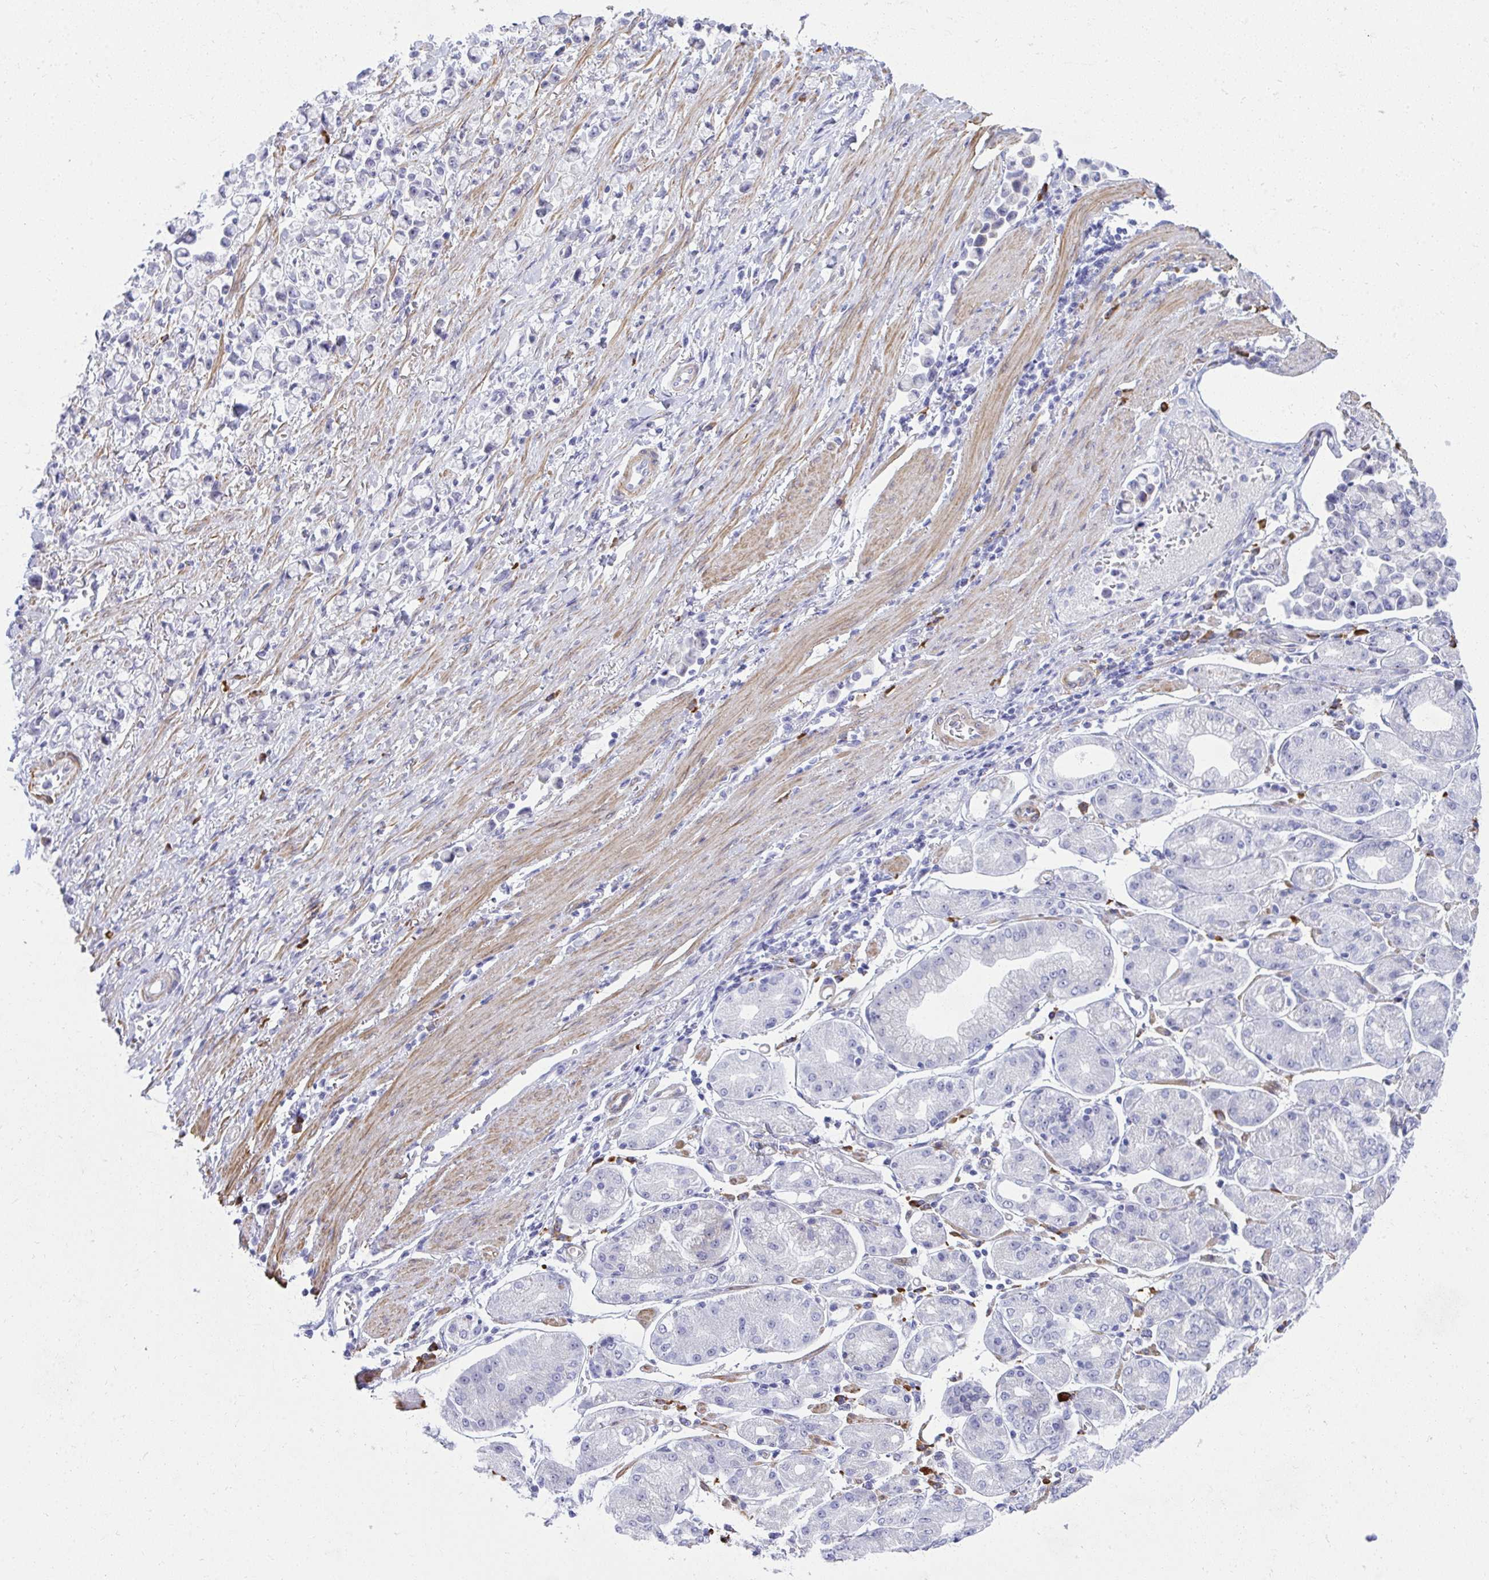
{"staining": {"intensity": "negative", "quantity": "none", "location": "none"}, "tissue": "stomach cancer", "cell_type": "Tumor cells", "image_type": "cancer", "snomed": [{"axis": "morphology", "description": "Adenocarcinoma, NOS"}, {"axis": "topography", "description": "Stomach"}], "caption": "Immunohistochemistry micrograph of neoplastic tissue: stomach adenocarcinoma stained with DAB exhibits no significant protein expression in tumor cells.", "gene": "PUS7L", "patient": {"sex": "female", "age": 81}}